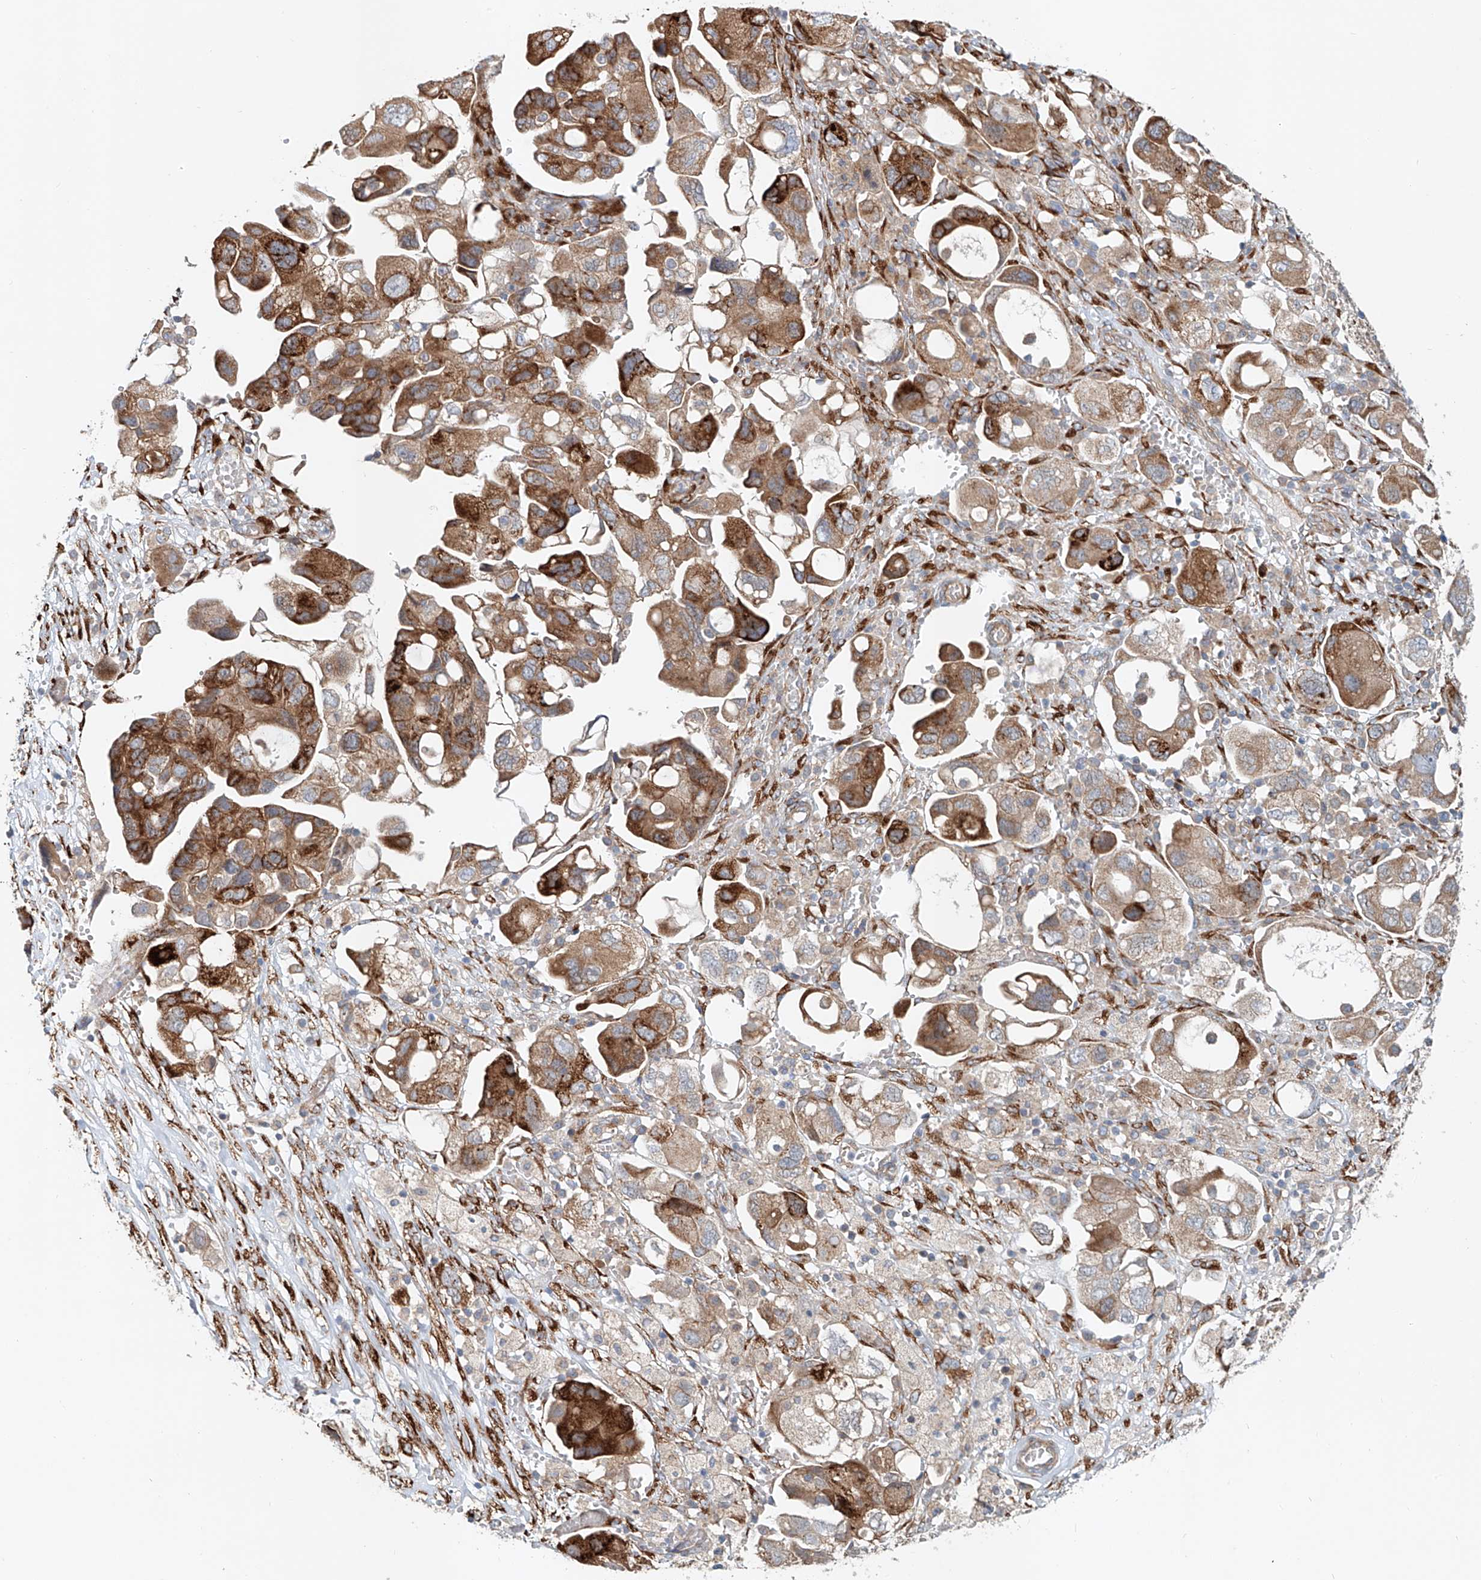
{"staining": {"intensity": "strong", "quantity": "25%-75%", "location": "cytoplasmic/membranous"}, "tissue": "ovarian cancer", "cell_type": "Tumor cells", "image_type": "cancer", "snomed": [{"axis": "morphology", "description": "Carcinoma, NOS"}, {"axis": "morphology", "description": "Cystadenocarcinoma, serous, NOS"}, {"axis": "topography", "description": "Ovary"}], "caption": "Strong cytoplasmic/membranous positivity is appreciated in approximately 25%-75% of tumor cells in serous cystadenocarcinoma (ovarian).", "gene": "SNAP29", "patient": {"sex": "female", "age": 69}}